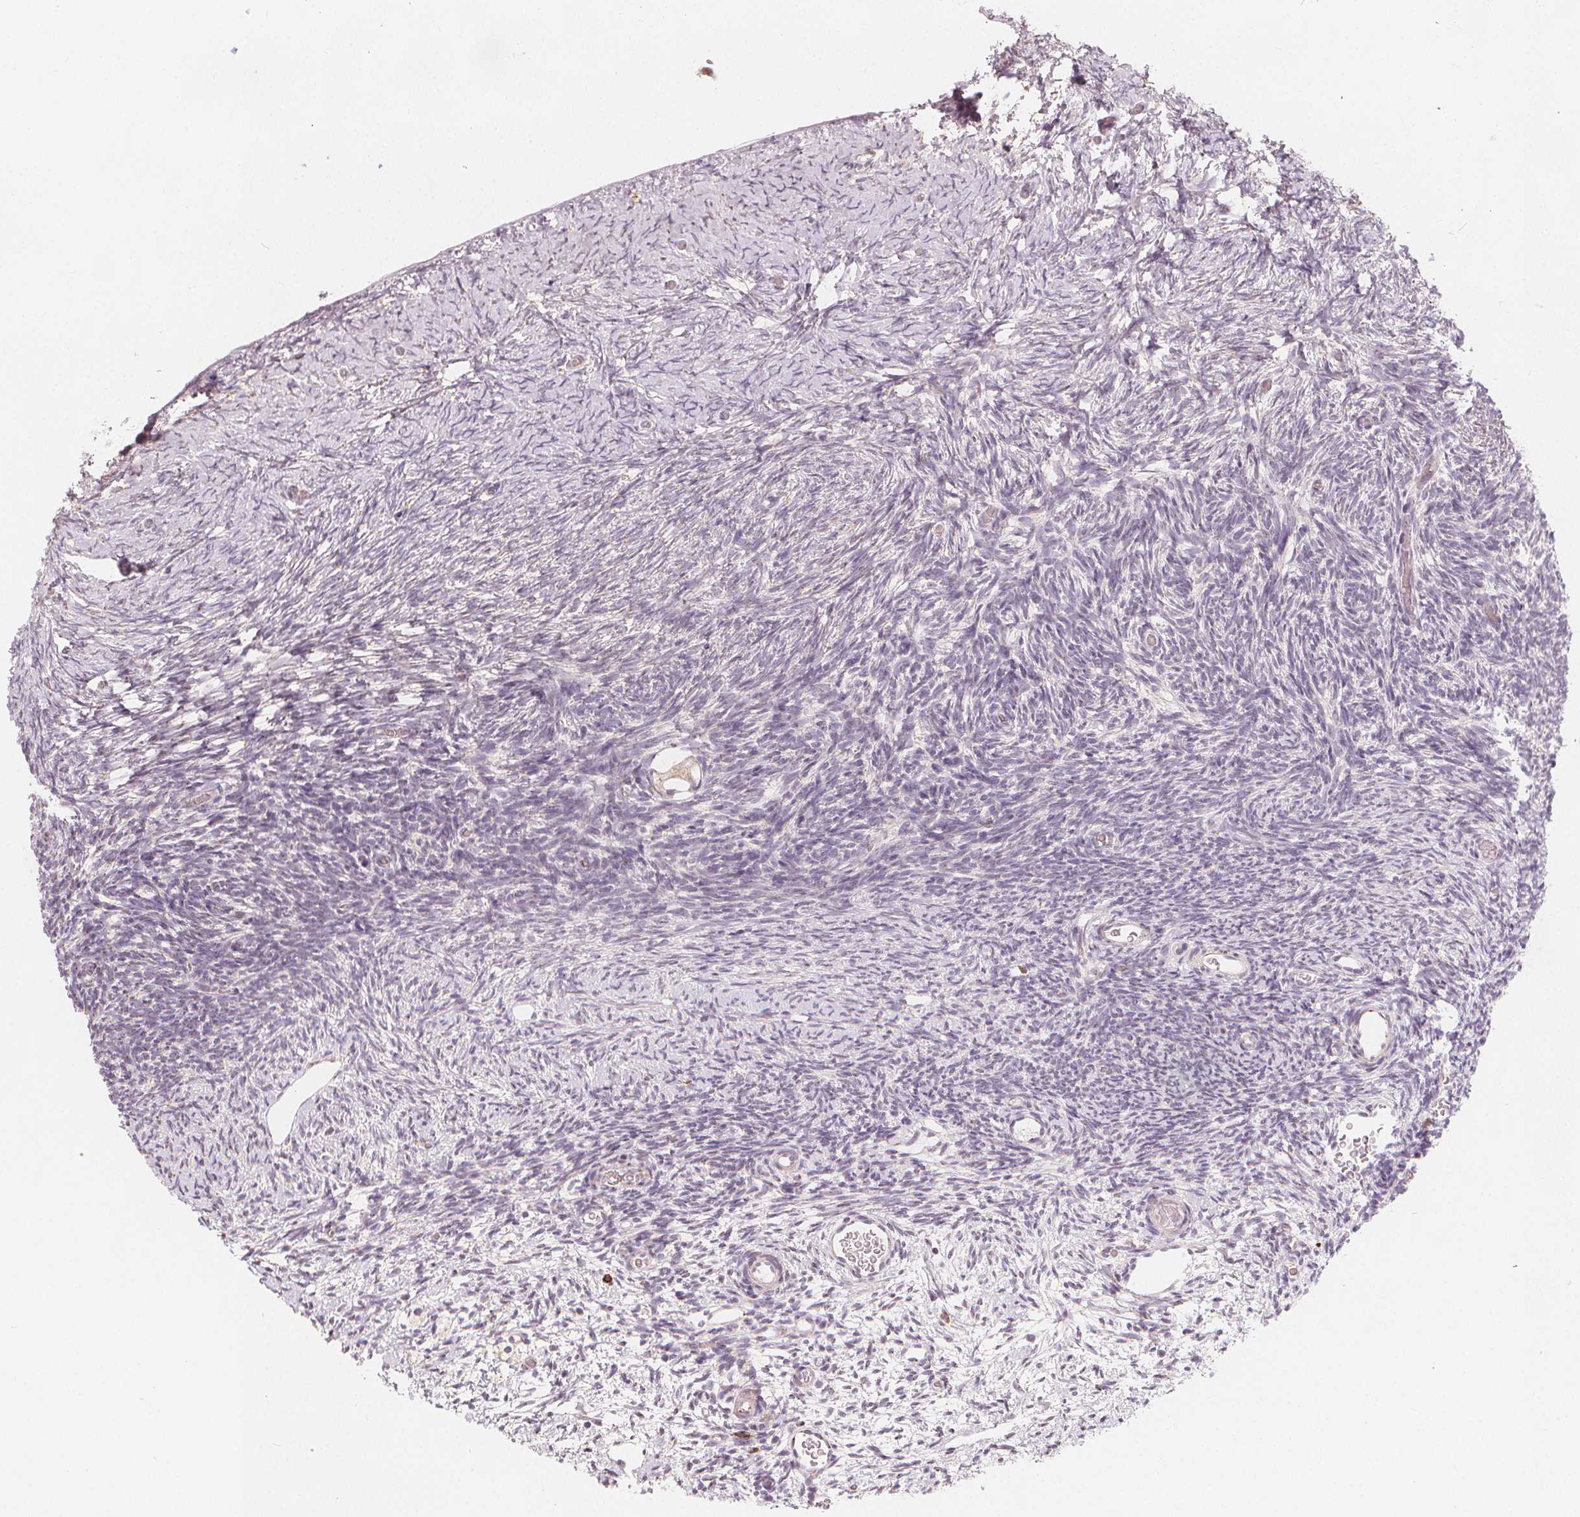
{"staining": {"intensity": "negative", "quantity": "none", "location": "none"}, "tissue": "ovary", "cell_type": "Follicle cells", "image_type": "normal", "snomed": [{"axis": "morphology", "description": "Normal tissue, NOS"}, {"axis": "topography", "description": "Ovary"}], "caption": "Micrograph shows no protein expression in follicle cells of normal ovary. Nuclei are stained in blue.", "gene": "TIPIN", "patient": {"sex": "female", "age": 39}}